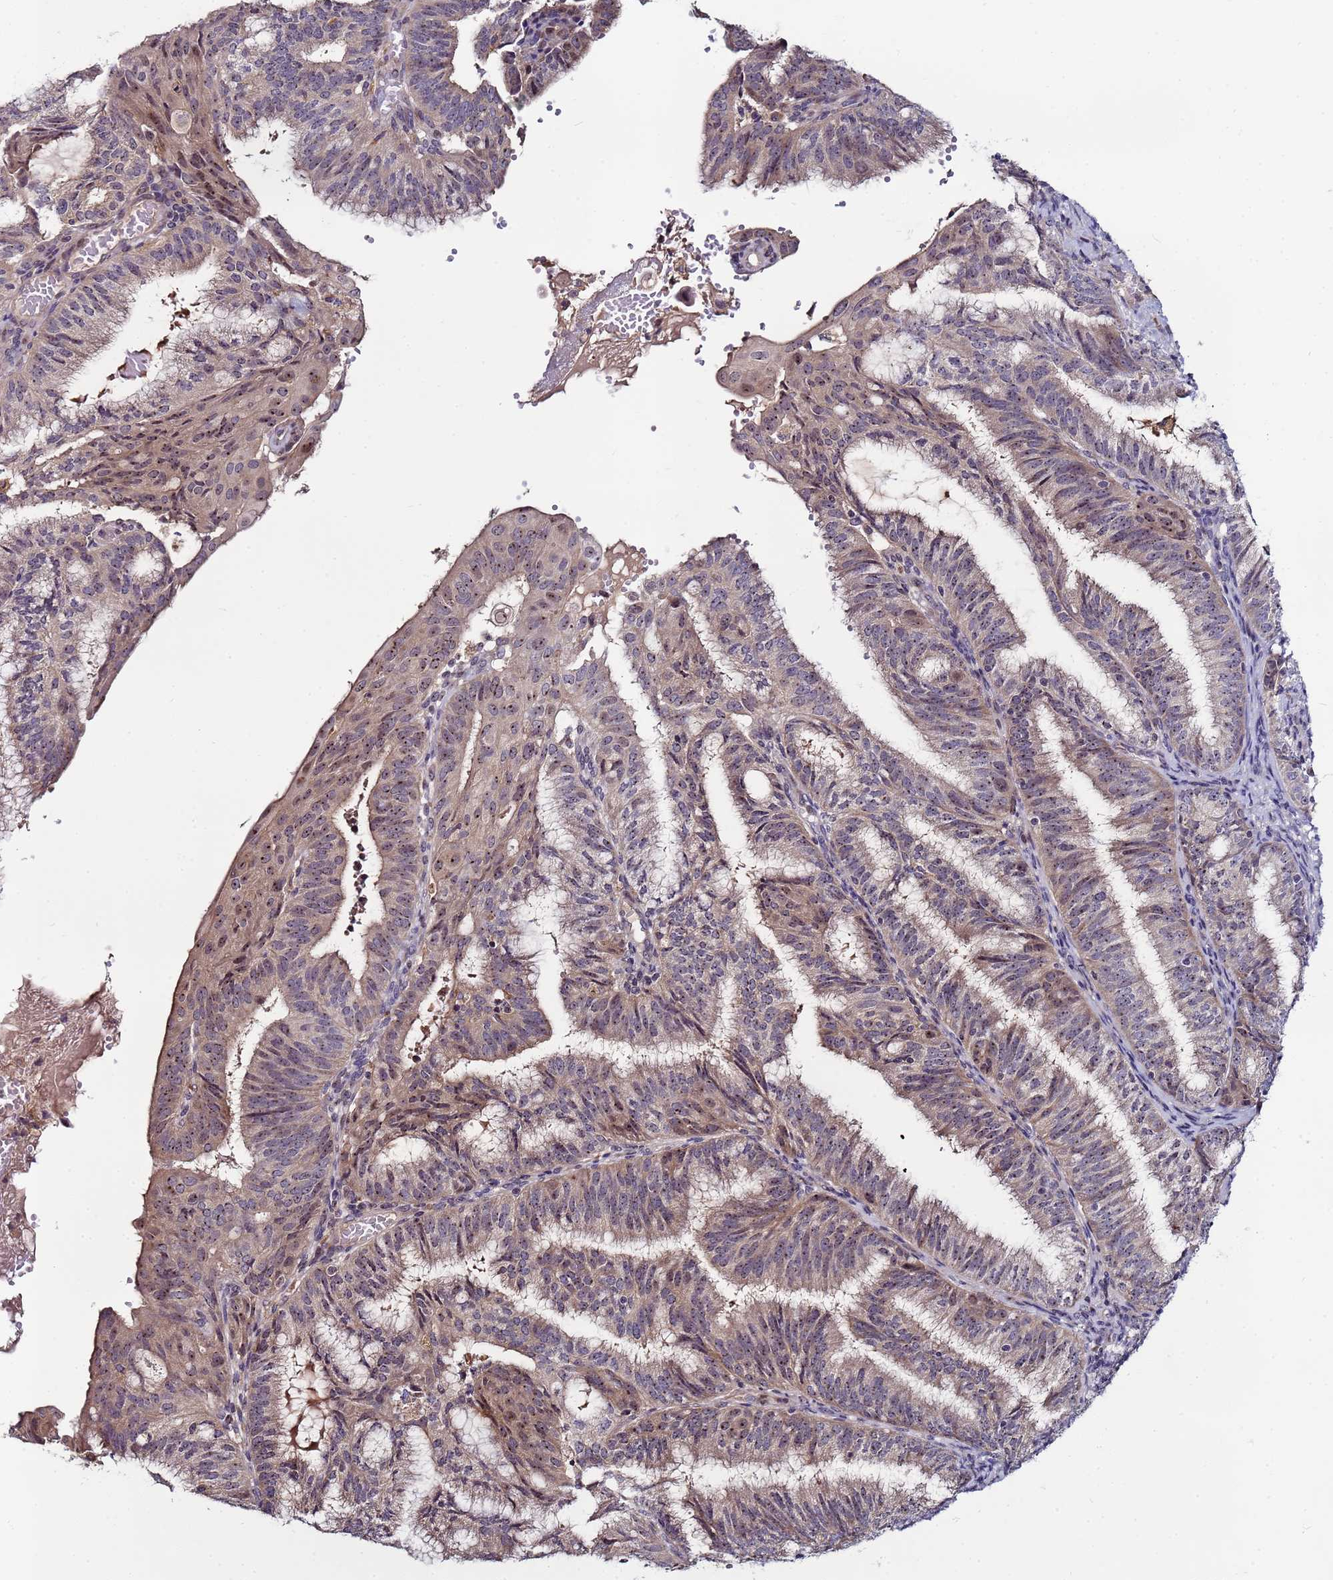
{"staining": {"intensity": "weak", "quantity": "25%-75%", "location": "cytoplasmic/membranous,nuclear"}, "tissue": "endometrial cancer", "cell_type": "Tumor cells", "image_type": "cancer", "snomed": [{"axis": "morphology", "description": "Adenocarcinoma, NOS"}, {"axis": "topography", "description": "Endometrium"}], "caption": "DAB (3,3'-diaminobenzidine) immunohistochemical staining of human endometrial cancer demonstrates weak cytoplasmic/membranous and nuclear protein staining in about 25%-75% of tumor cells. The staining is performed using DAB brown chromogen to label protein expression. The nuclei are counter-stained blue using hematoxylin.", "gene": "KRI1", "patient": {"sex": "female", "age": 49}}